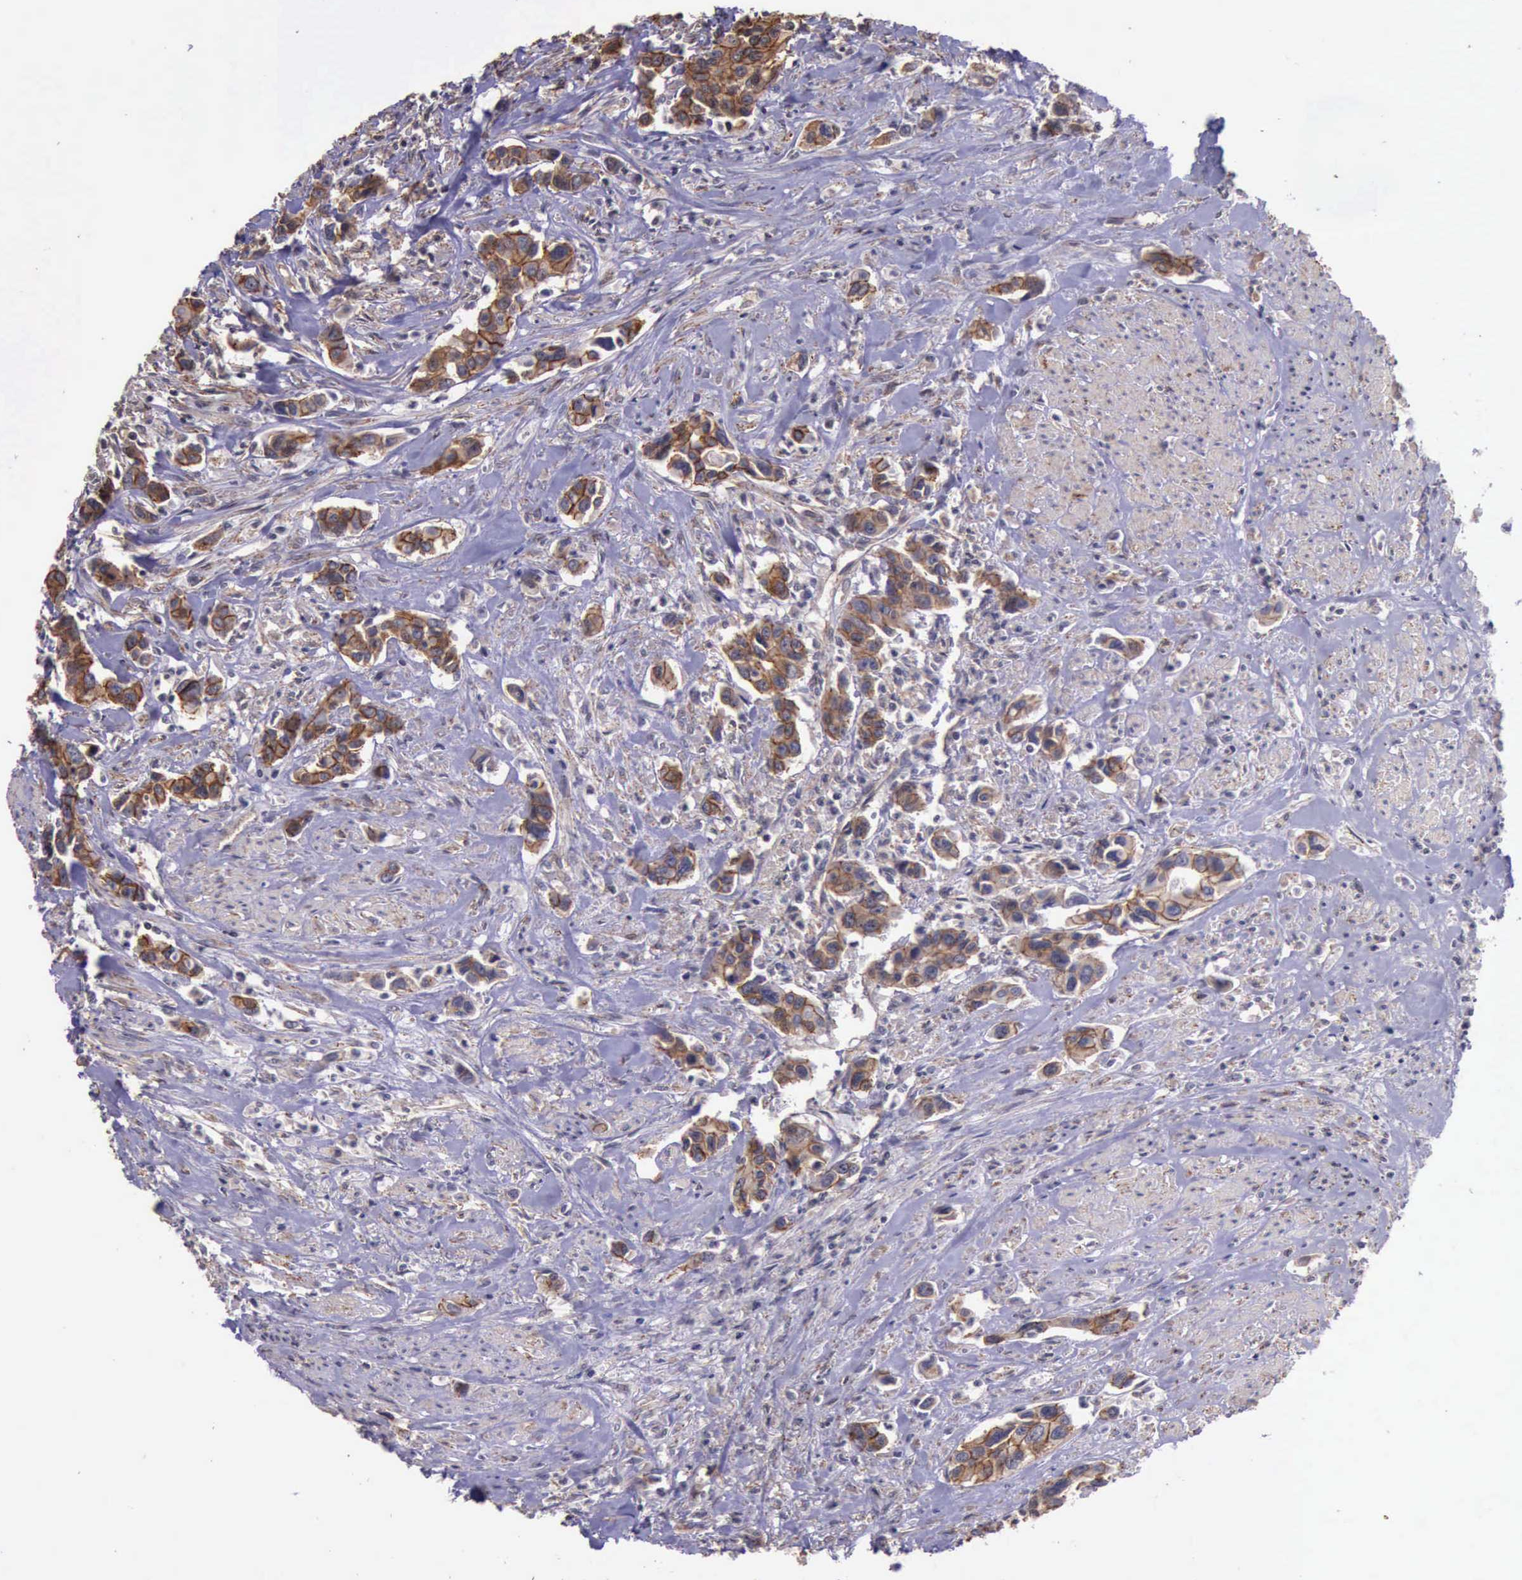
{"staining": {"intensity": "moderate", "quantity": ">75%", "location": "cytoplasmic/membranous"}, "tissue": "urothelial cancer", "cell_type": "Tumor cells", "image_type": "cancer", "snomed": [{"axis": "morphology", "description": "Urothelial carcinoma, High grade"}, {"axis": "topography", "description": "Urinary bladder"}], "caption": "Immunohistochemical staining of human urothelial carcinoma (high-grade) shows medium levels of moderate cytoplasmic/membranous expression in about >75% of tumor cells.", "gene": "CTNNB1", "patient": {"sex": "male", "age": 86}}